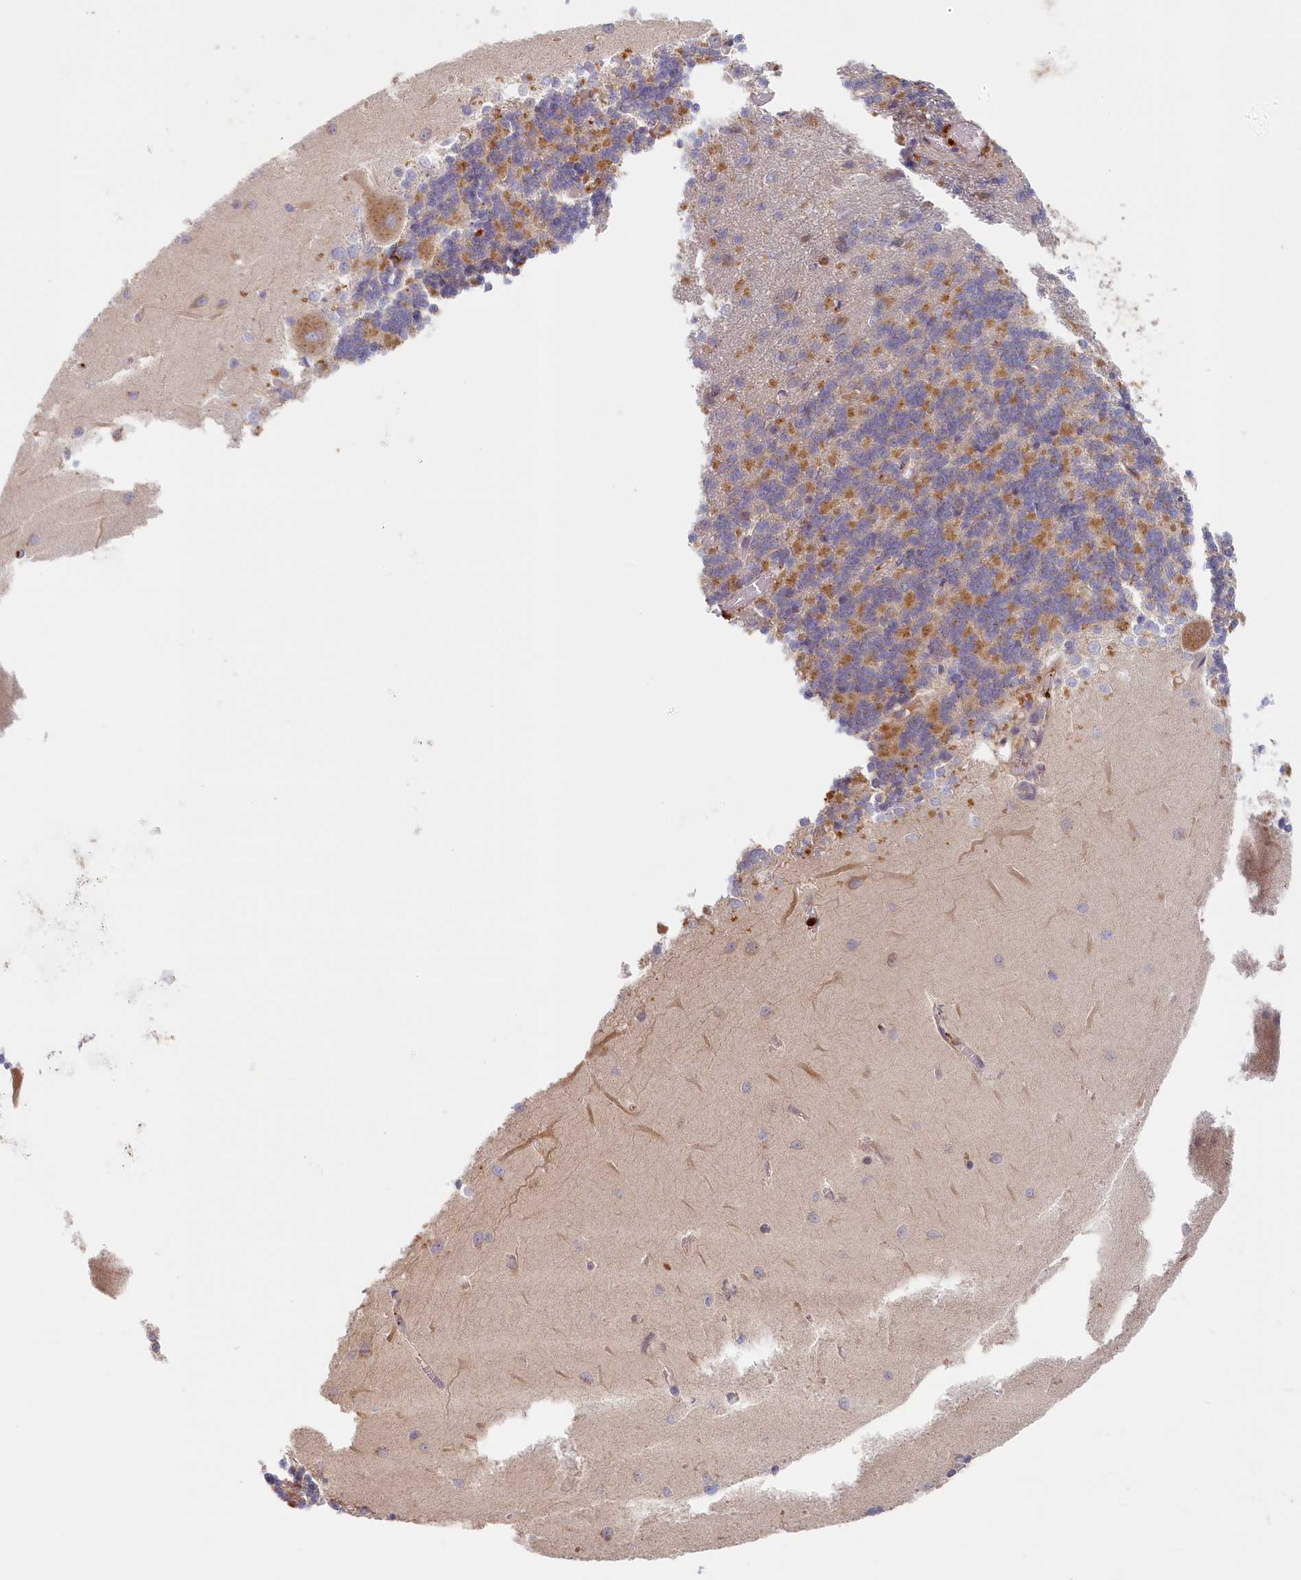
{"staining": {"intensity": "moderate", "quantity": "25%-75%", "location": "cytoplasmic/membranous"}, "tissue": "cerebellum", "cell_type": "Cells in granular layer", "image_type": "normal", "snomed": [{"axis": "morphology", "description": "Normal tissue, NOS"}, {"axis": "topography", "description": "Cerebellum"}], "caption": "Immunohistochemical staining of unremarkable human cerebellum exhibits moderate cytoplasmic/membranous protein staining in approximately 25%-75% of cells in granular layer. The staining was performed using DAB to visualize the protein expression in brown, while the nuclei were stained in blue with hematoxylin (Magnification: 20x).", "gene": "STX16", "patient": {"sex": "male", "age": 37}}